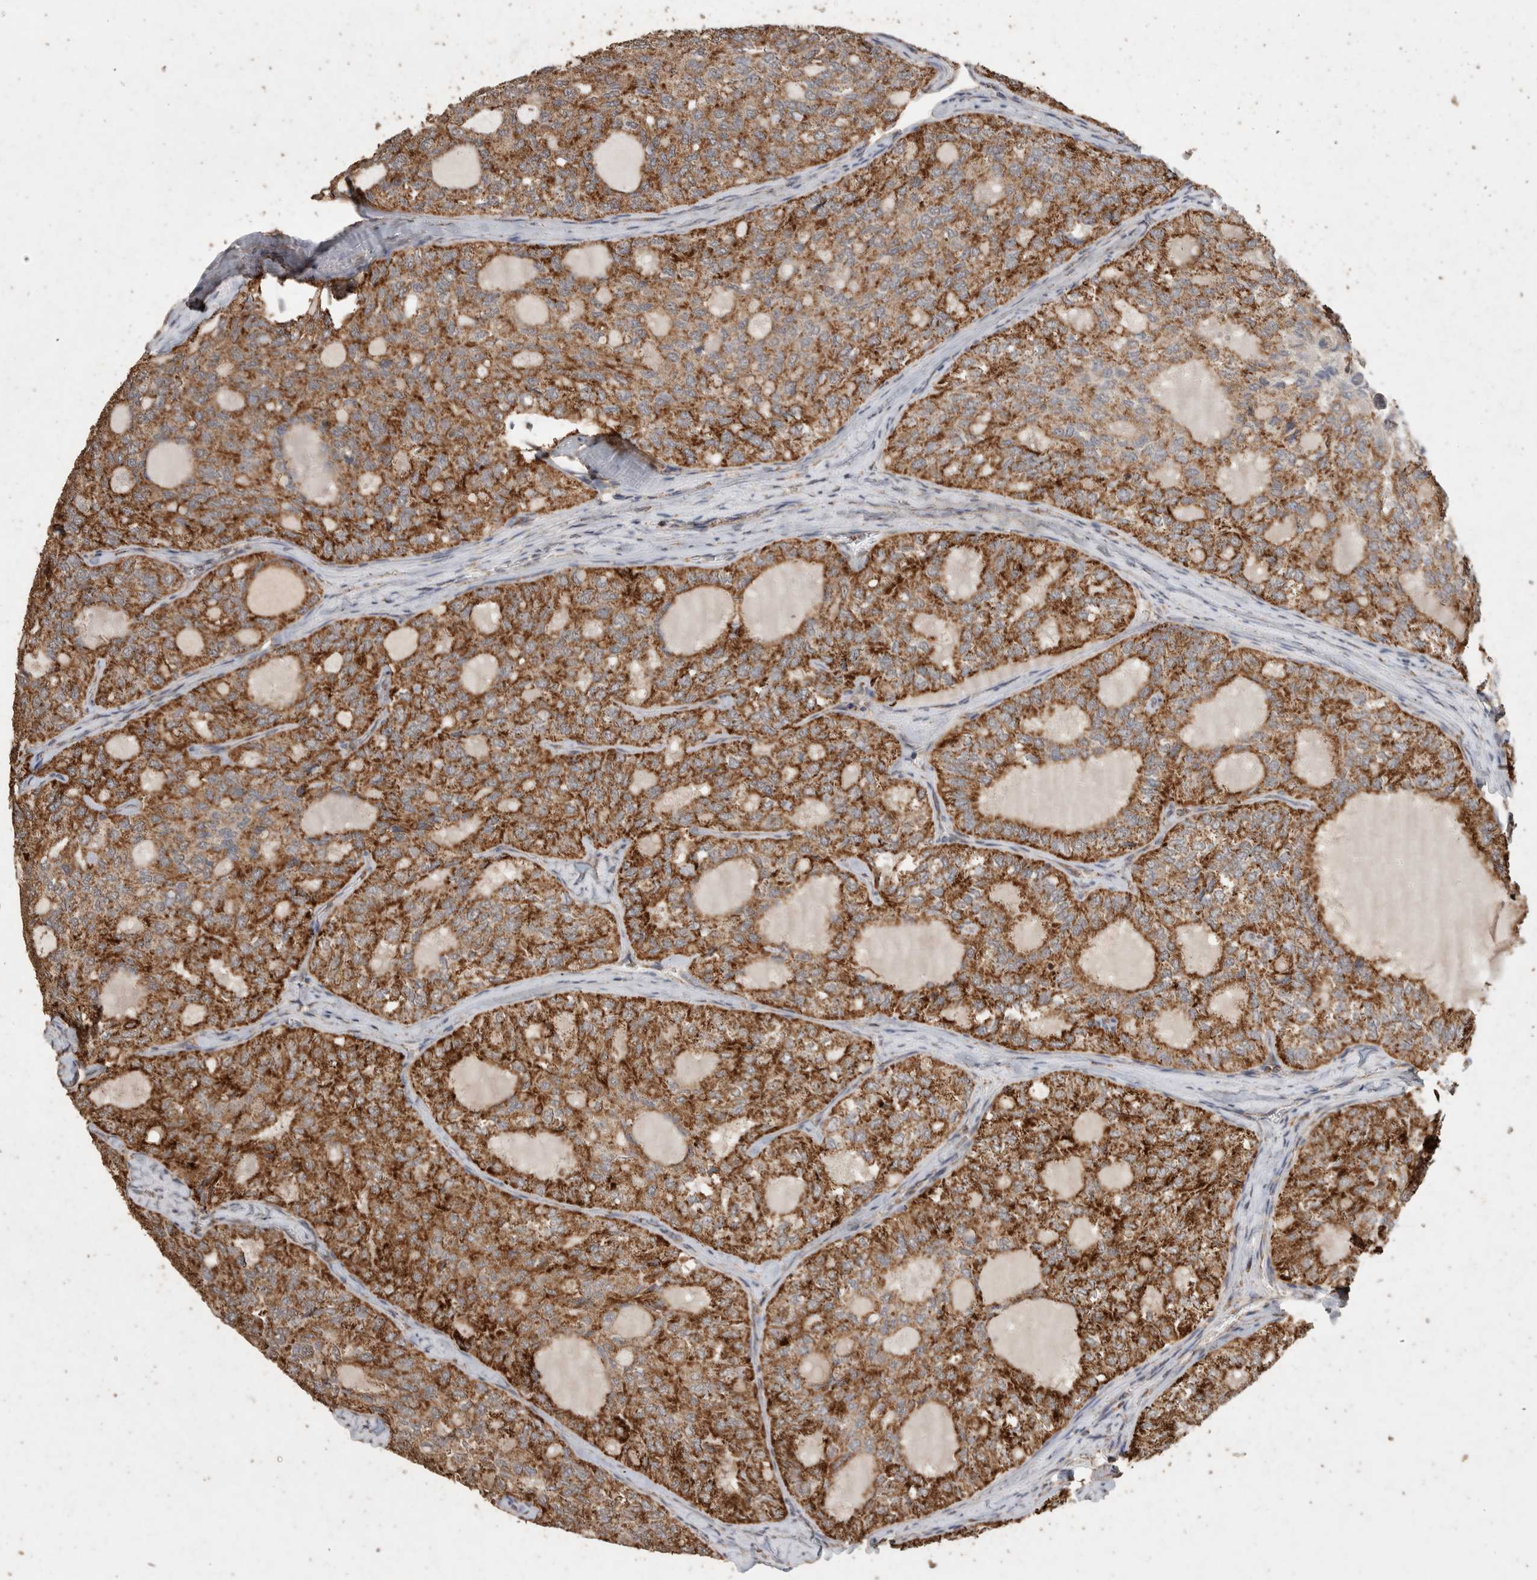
{"staining": {"intensity": "strong", "quantity": ">75%", "location": "cytoplasmic/membranous"}, "tissue": "thyroid cancer", "cell_type": "Tumor cells", "image_type": "cancer", "snomed": [{"axis": "morphology", "description": "Follicular adenoma carcinoma, NOS"}, {"axis": "topography", "description": "Thyroid gland"}], "caption": "IHC histopathology image of neoplastic tissue: thyroid cancer (follicular adenoma carcinoma) stained using IHC shows high levels of strong protein expression localized specifically in the cytoplasmic/membranous of tumor cells, appearing as a cytoplasmic/membranous brown color.", "gene": "ACADM", "patient": {"sex": "male", "age": 75}}